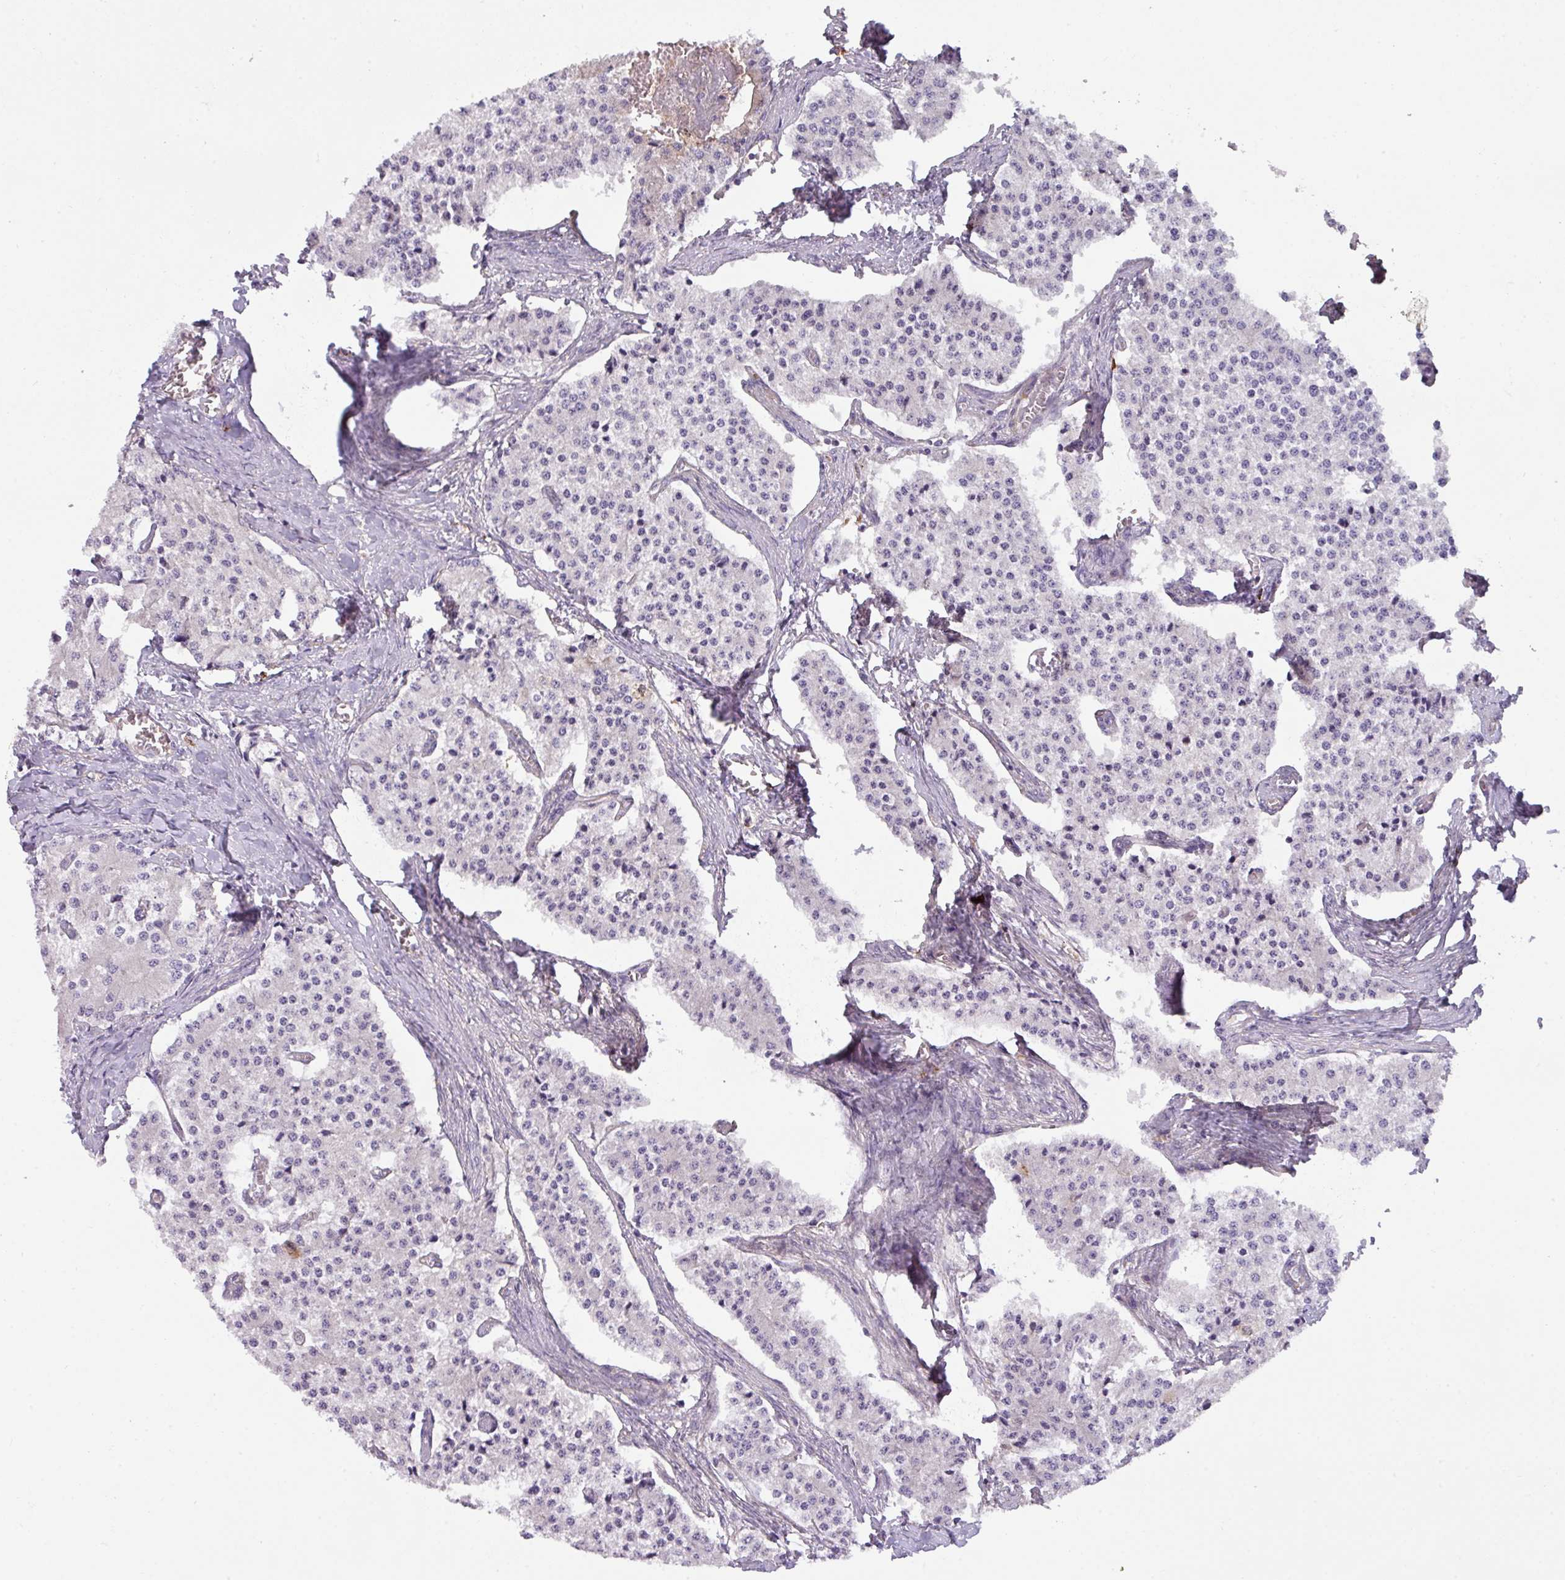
{"staining": {"intensity": "negative", "quantity": "none", "location": "none"}, "tissue": "carcinoid", "cell_type": "Tumor cells", "image_type": "cancer", "snomed": [{"axis": "morphology", "description": "Carcinoid, malignant, NOS"}, {"axis": "topography", "description": "Colon"}], "caption": "The micrograph reveals no staining of tumor cells in carcinoid (malignant). The staining was performed using DAB to visualize the protein expression in brown, while the nuclei were stained in blue with hematoxylin (Magnification: 20x).", "gene": "BUD23", "patient": {"sex": "female", "age": 52}}